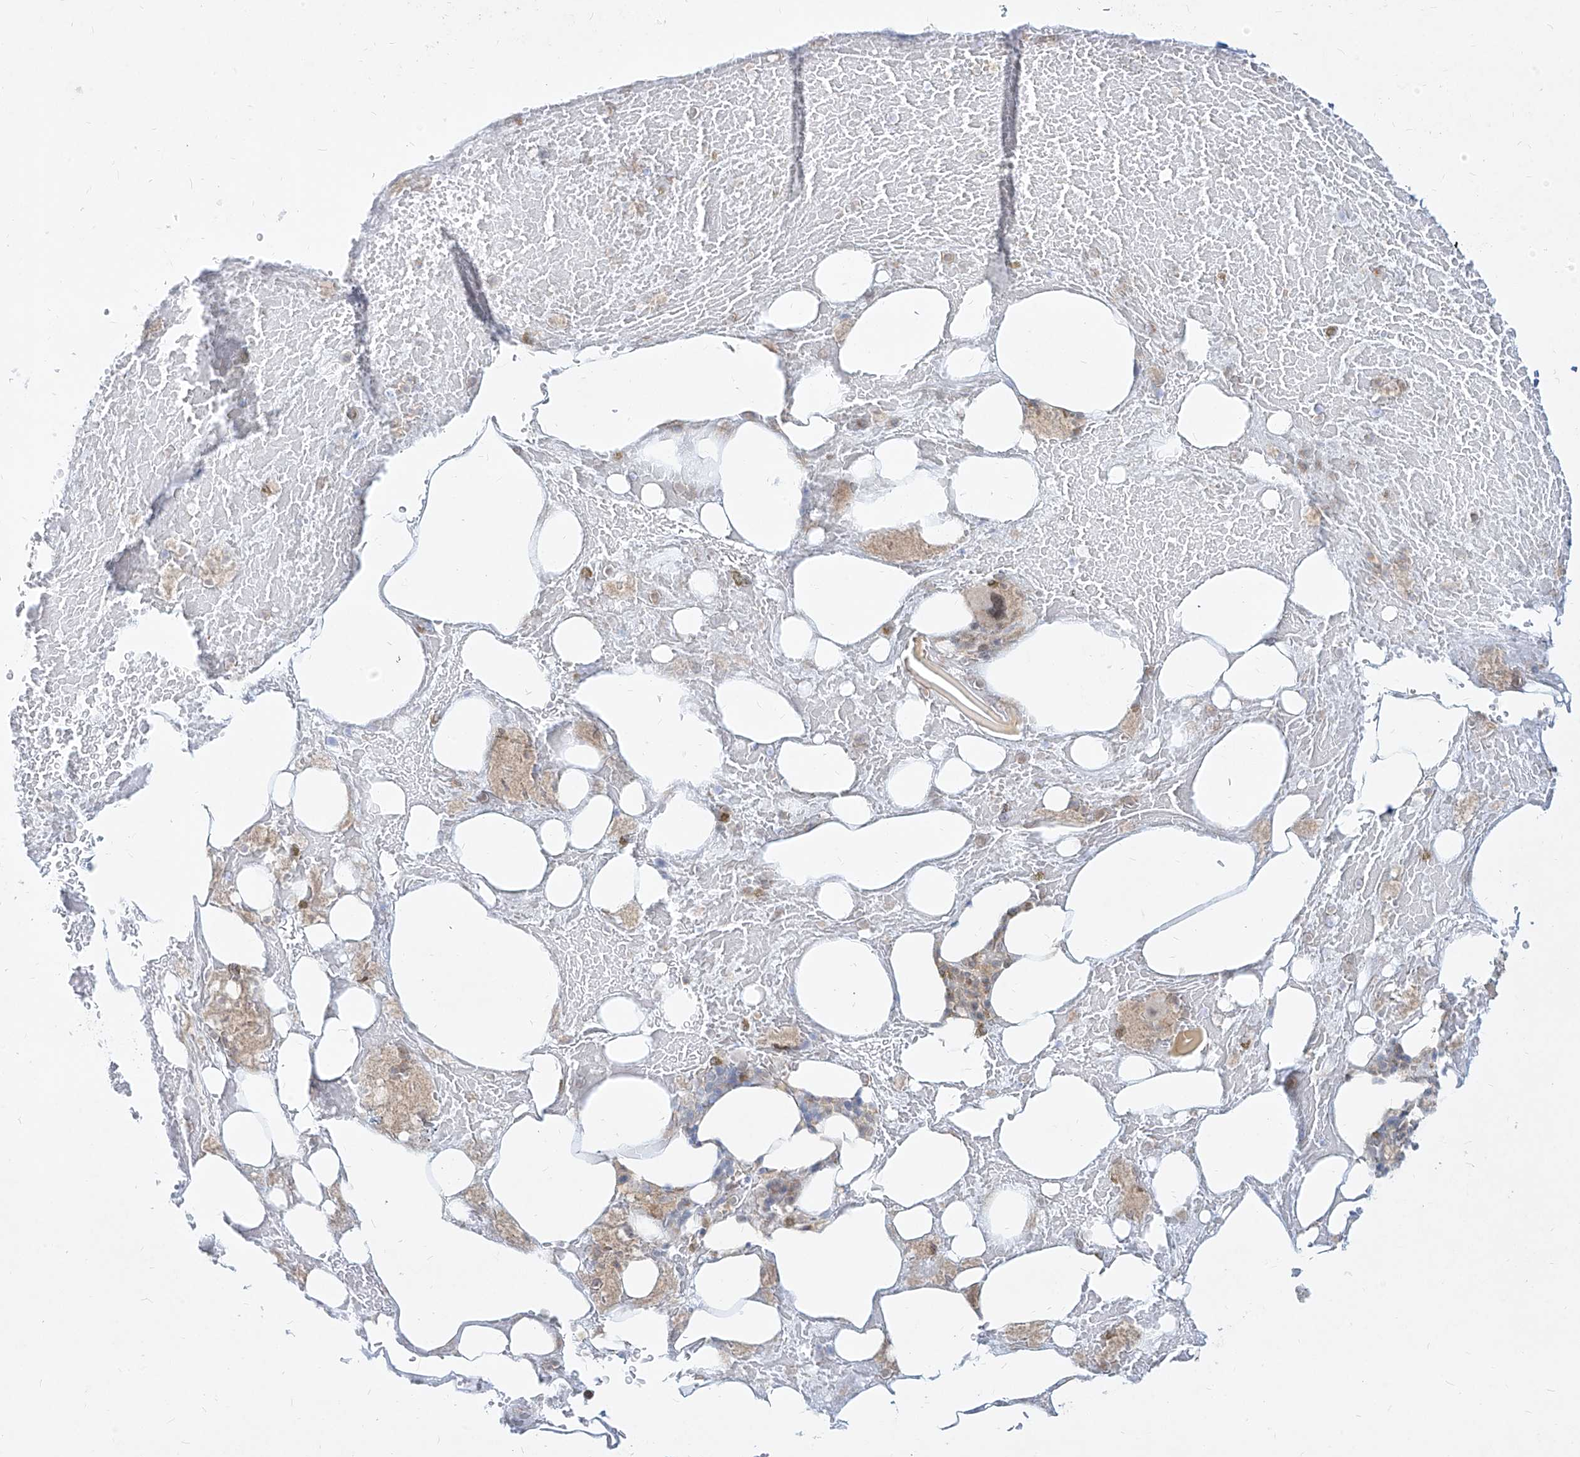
{"staining": {"intensity": "weak", "quantity": "<25%", "location": "cytoplasmic/membranous"}, "tissue": "bone marrow", "cell_type": "Hematopoietic cells", "image_type": "normal", "snomed": [{"axis": "morphology", "description": "Normal tissue, NOS"}, {"axis": "topography", "description": "Bone marrow"}], "caption": "Bone marrow stained for a protein using IHC reveals no expression hematopoietic cells.", "gene": "SLC2A12", "patient": {"sex": "male", "age": 60}}